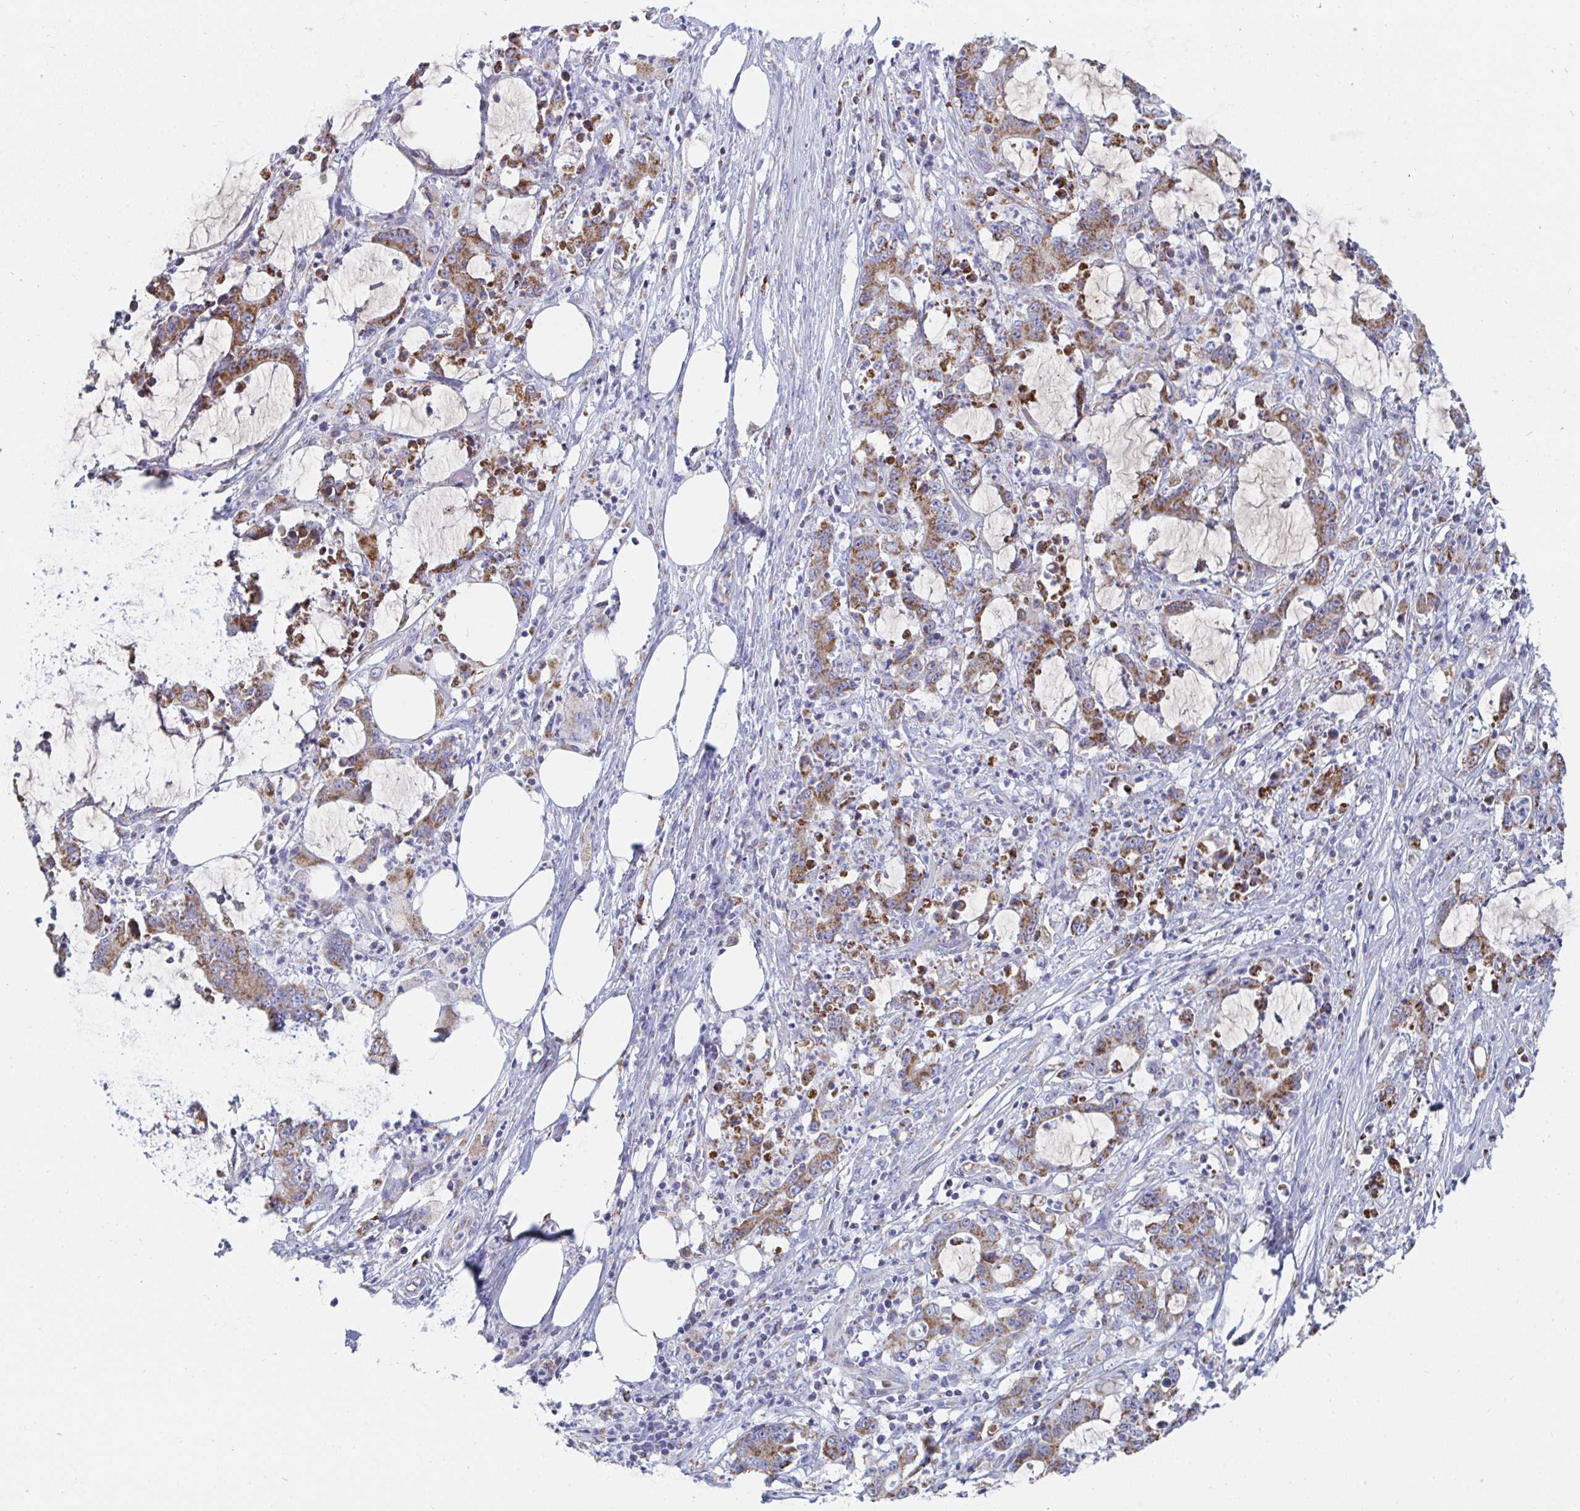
{"staining": {"intensity": "moderate", "quantity": ">75%", "location": "cytoplasmic/membranous"}, "tissue": "stomach cancer", "cell_type": "Tumor cells", "image_type": "cancer", "snomed": [{"axis": "morphology", "description": "Adenocarcinoma, NOS"}, {"axis": "topography", "description": "Stomach, upper"}], "caption": "Protein staining shows moderate cytoplasmic/membranous staining in about >75% of tumor cells in stomach adenocarcinoma.", "gene": "AIFM1", "patient": {"sex": "male", "age": 68}}